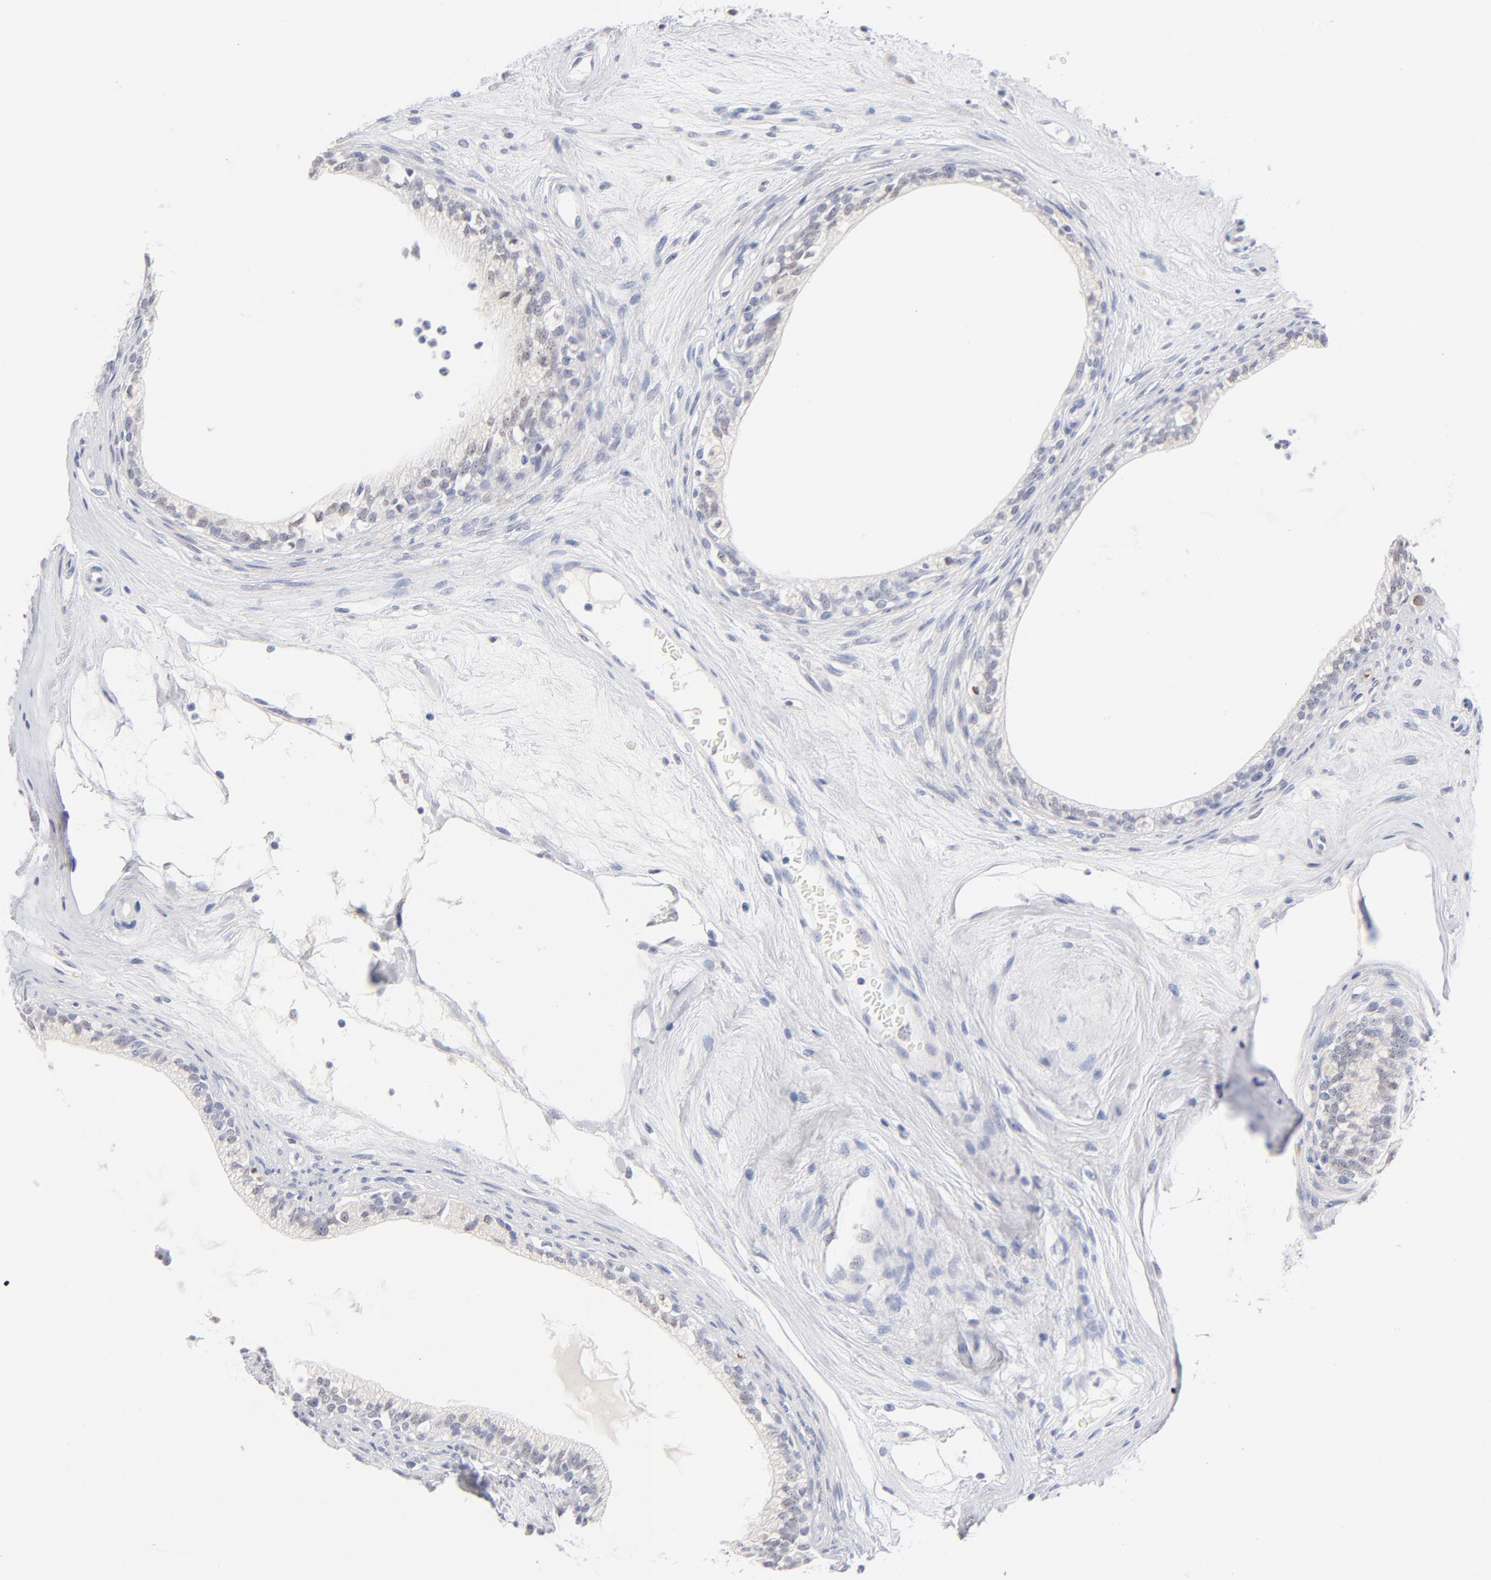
{"staining": {"intensity": "negative", "quantity": "none", "location": "none"}, "tissue": "epididymis", "cell_type": "Glandular cells", "image_type": "normal", "snomed": [{"axis": "morphology", "description": "Normal tissue, NOS"}, {"axis": "morphology", "description": "Inflammation, NOS"}, {"axis": "topography", "description": "Epididymis"}], "caption": "The histopathology image shows no significant positivity in glandular cells of epididymis.", "gene": "KHNYN", "patient": {"sex": "male", "age": 84}}